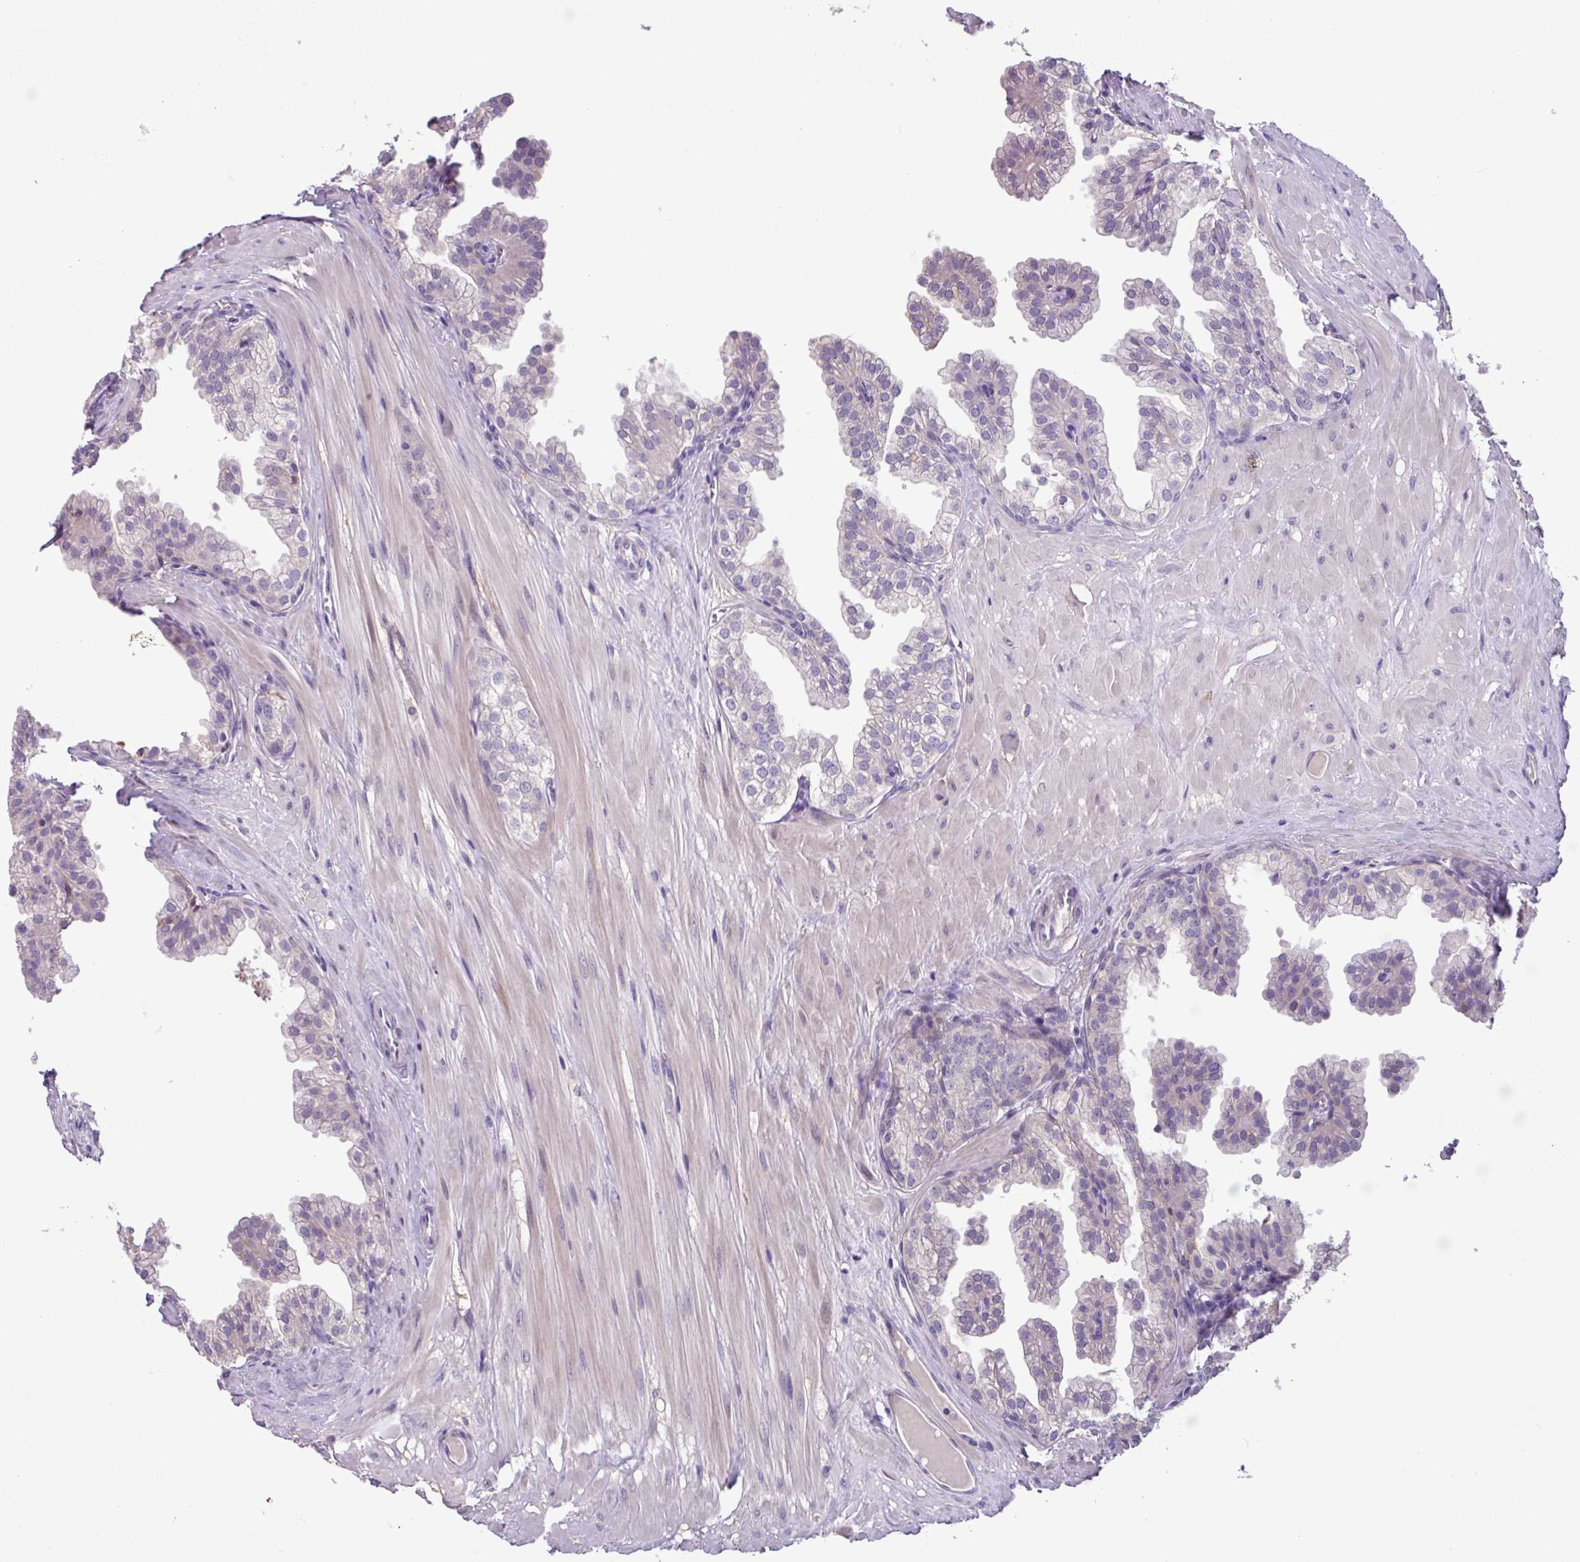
{"staining": {"intensity": "moderate", "quantity": "<25%", "location": "cytoplasmic/membranous"}, "tissue": "prostate", "cell_type": "Glandular cells", "image_type": "normal", "snomed": [{"axis": "morphology", "description": "Normal tissue, NOS"}, {"axis": "topography", "description": "Prostate"}, {"axis": "topography", "description": "Peripheral nerve tissue"}], "caption": "The photomicrograph displays immunohistochemical staining of normal prostate. There is moderate cytoplasmic/membranous positivity is present in approximately <25% of glandular cells.", "gene": "PNLDC1", "patient": {"sex": "male", "age": 55}}